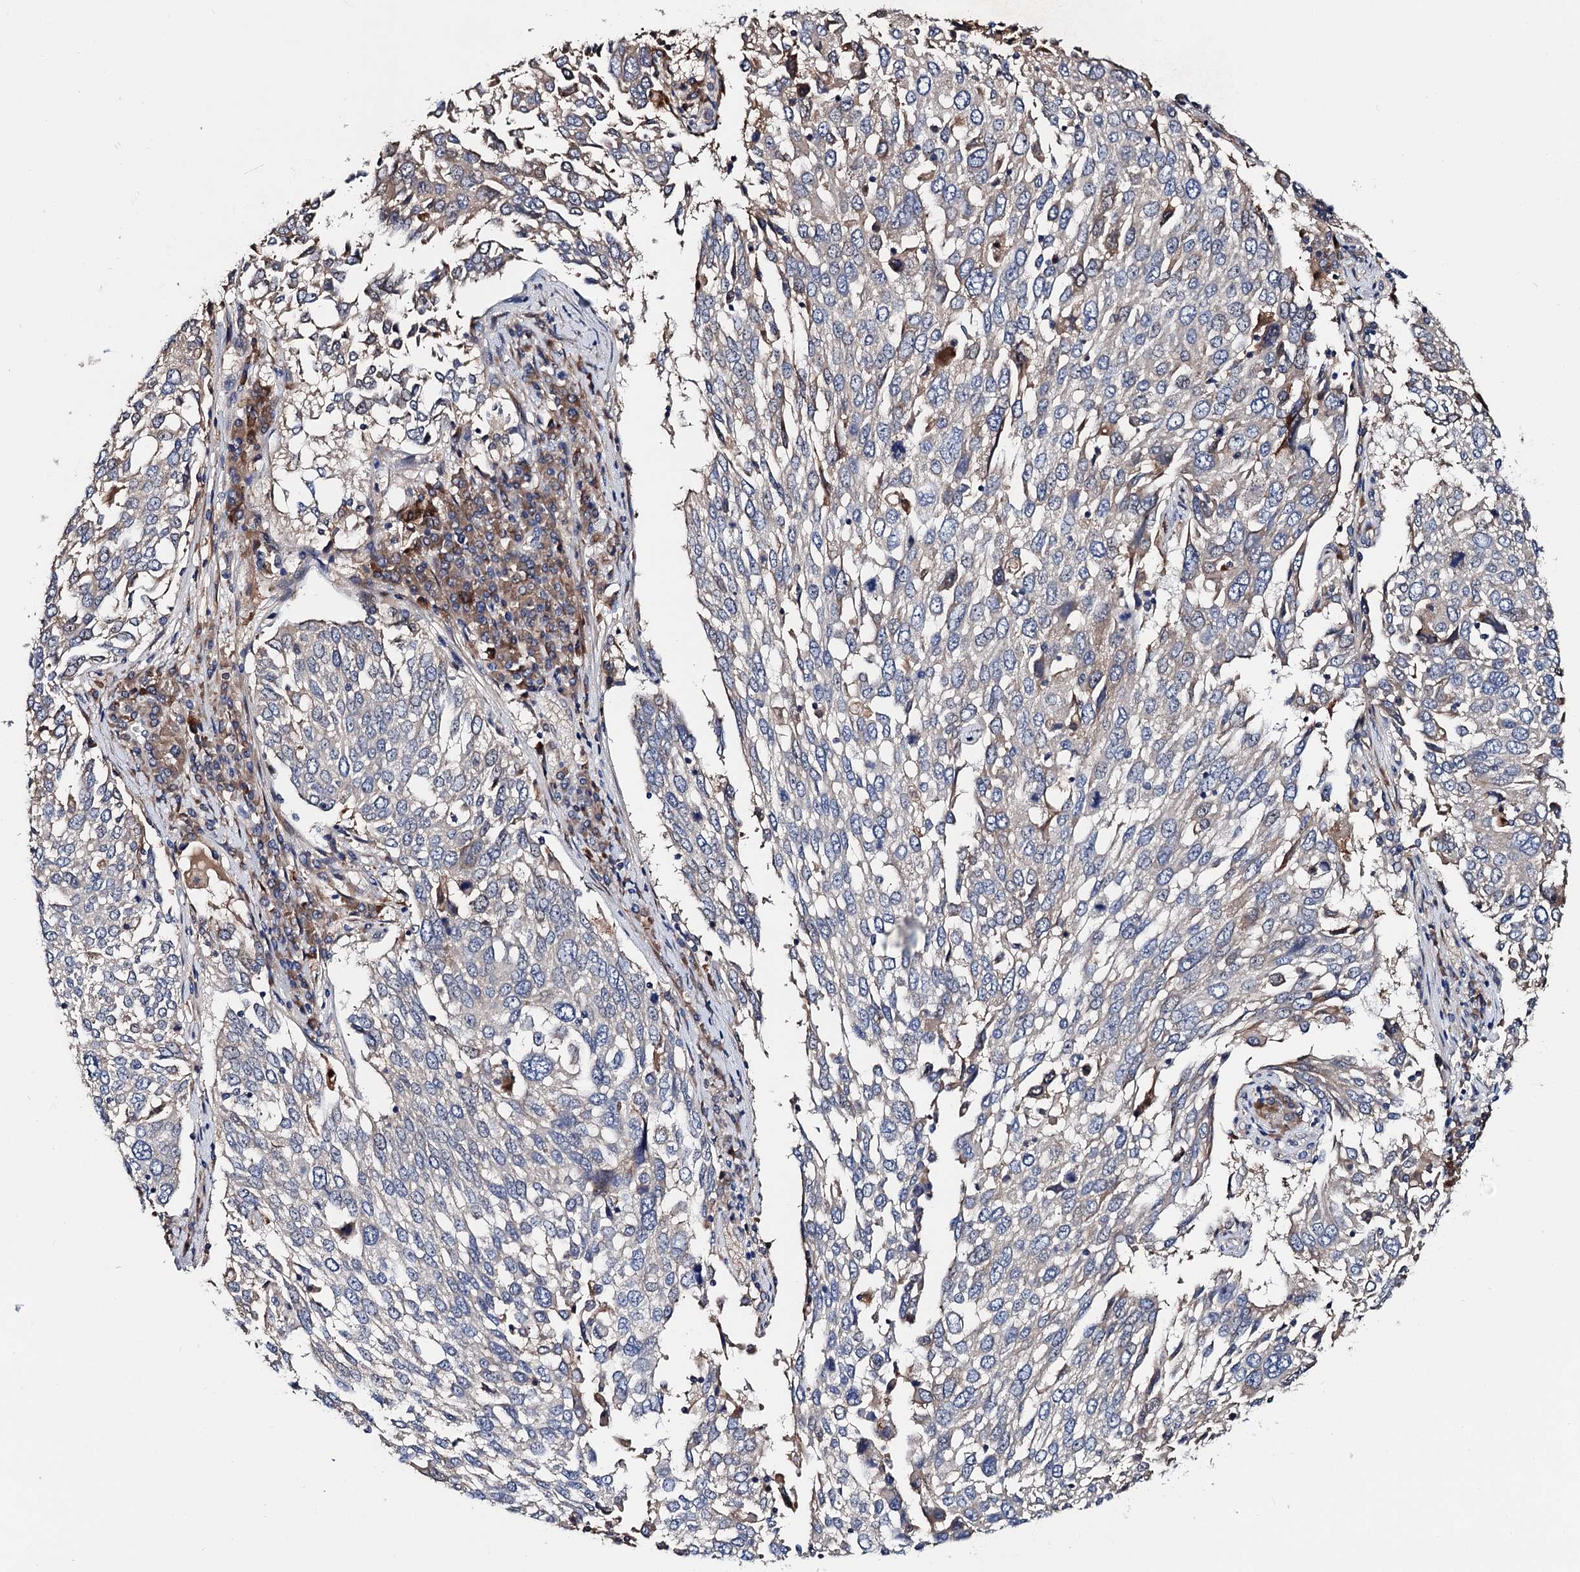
{"staining": {"intensity": "negative", "quantity": "none", "location": "none"}, "tissue": "lung cancer", "cell_type": "Tumor cells", "image_type": "cancer", "snomed": [{"axis": "morphology", "description": "Squamous cell carcinoma, NOS"}, {"axis": "topography", "description": "Lung"}], "caption": "IHC image of human lung cancer stained for a protein (brown), which demonstrates no positivity in tumor cells.", "gene": "TRMT112", "patient": {"sex": "male", "age": 65}}